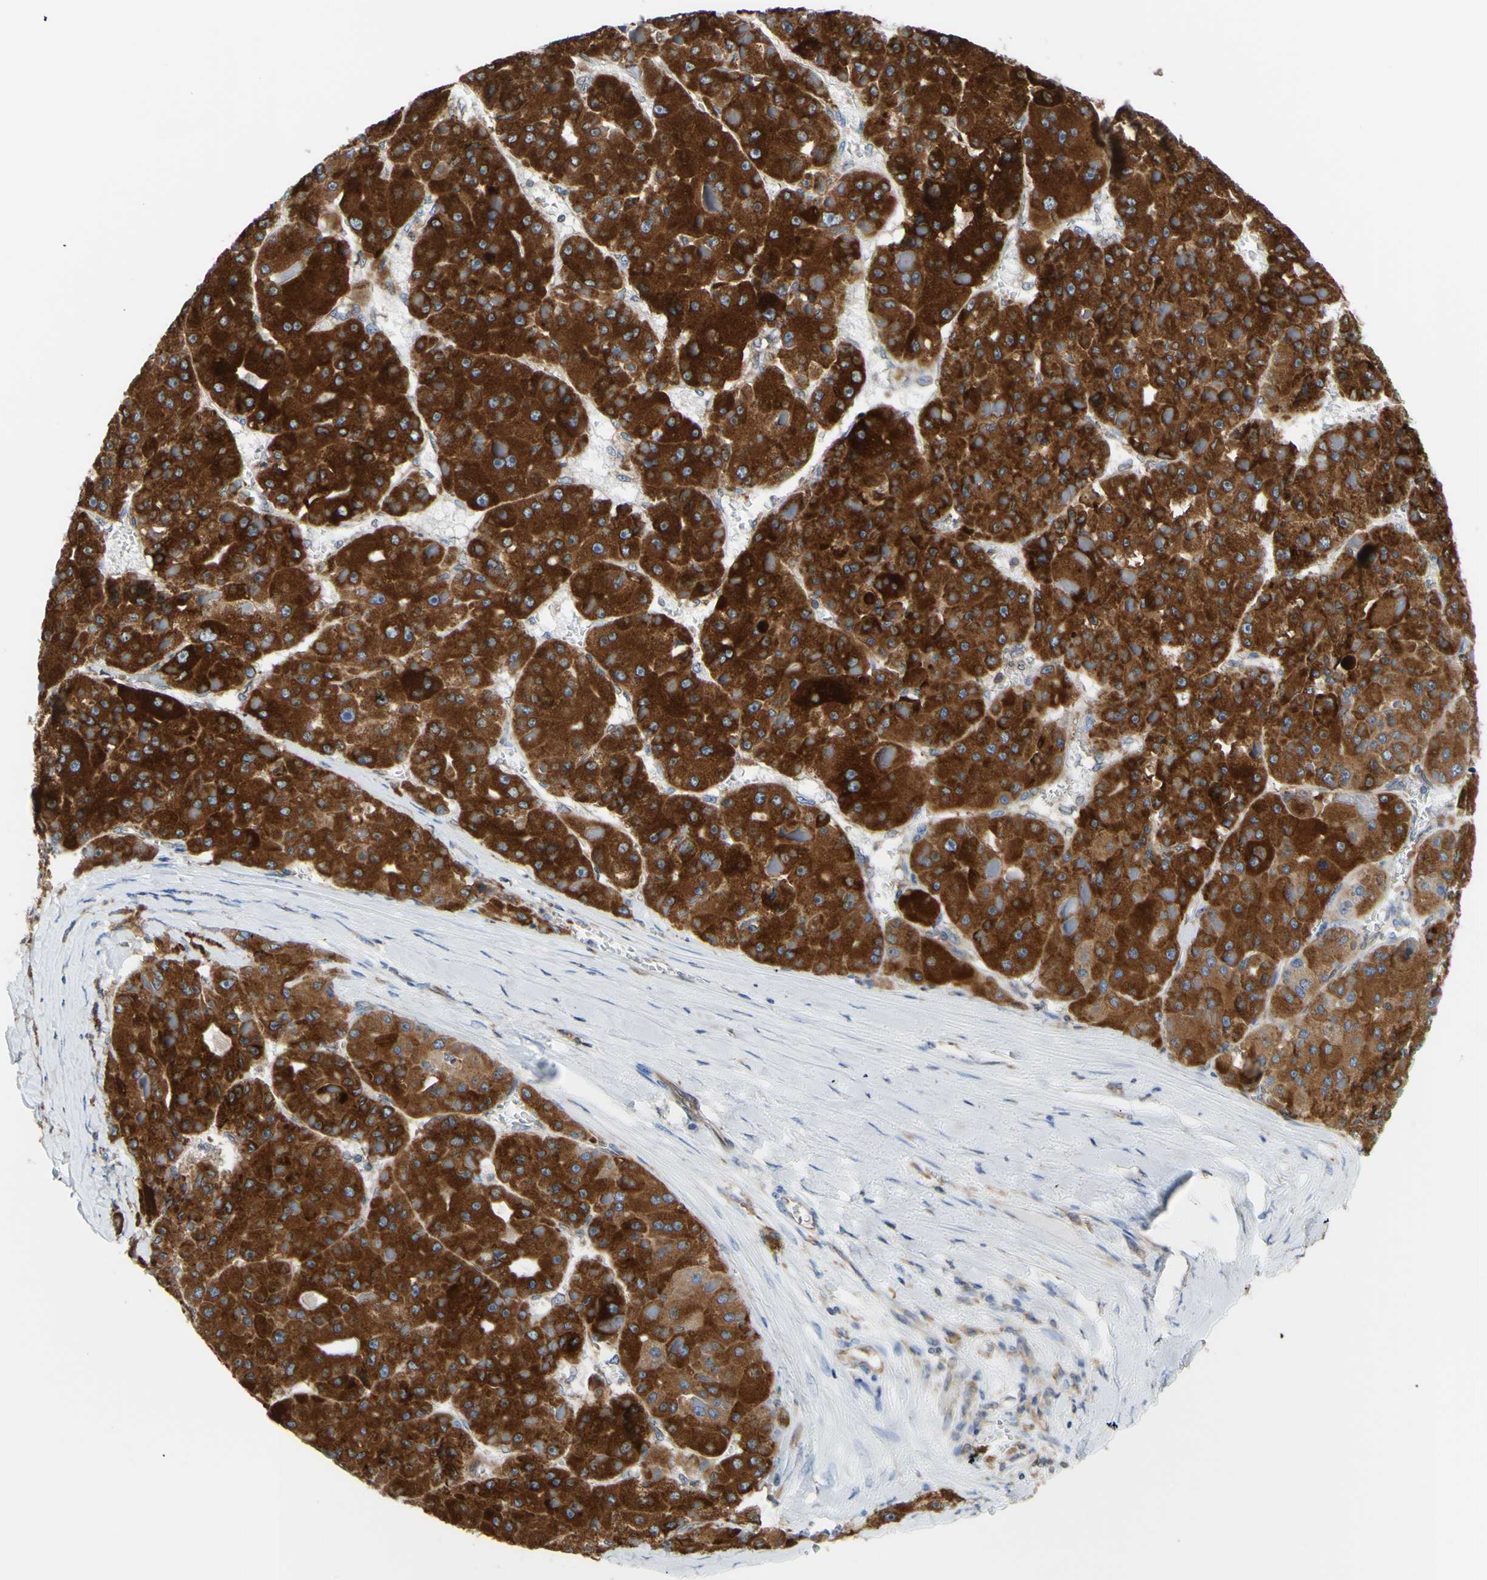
{"staining": {"intensity": "strong", "quantity": ">75%", "location": "cytoplasmic/membranous"}, "tissue": "liver cancer", "cell_type": "Tumor cells", "image_type": "cancer", "snomed": [{"axis": "morphology", "description": "Carcinoma, Hepatocellular, NOS"}, {"axis": "topography", "description": "Liver"}], "caption": "Hepatocellular carcinoma (liver) tissue demonstrates strong cytoplasmic/membranous expression in approximately >75% of tumor cells, visualized by immunohistochemistry.", "gene": "MGST2", "patient": {"sex": "female", "age": 73}}